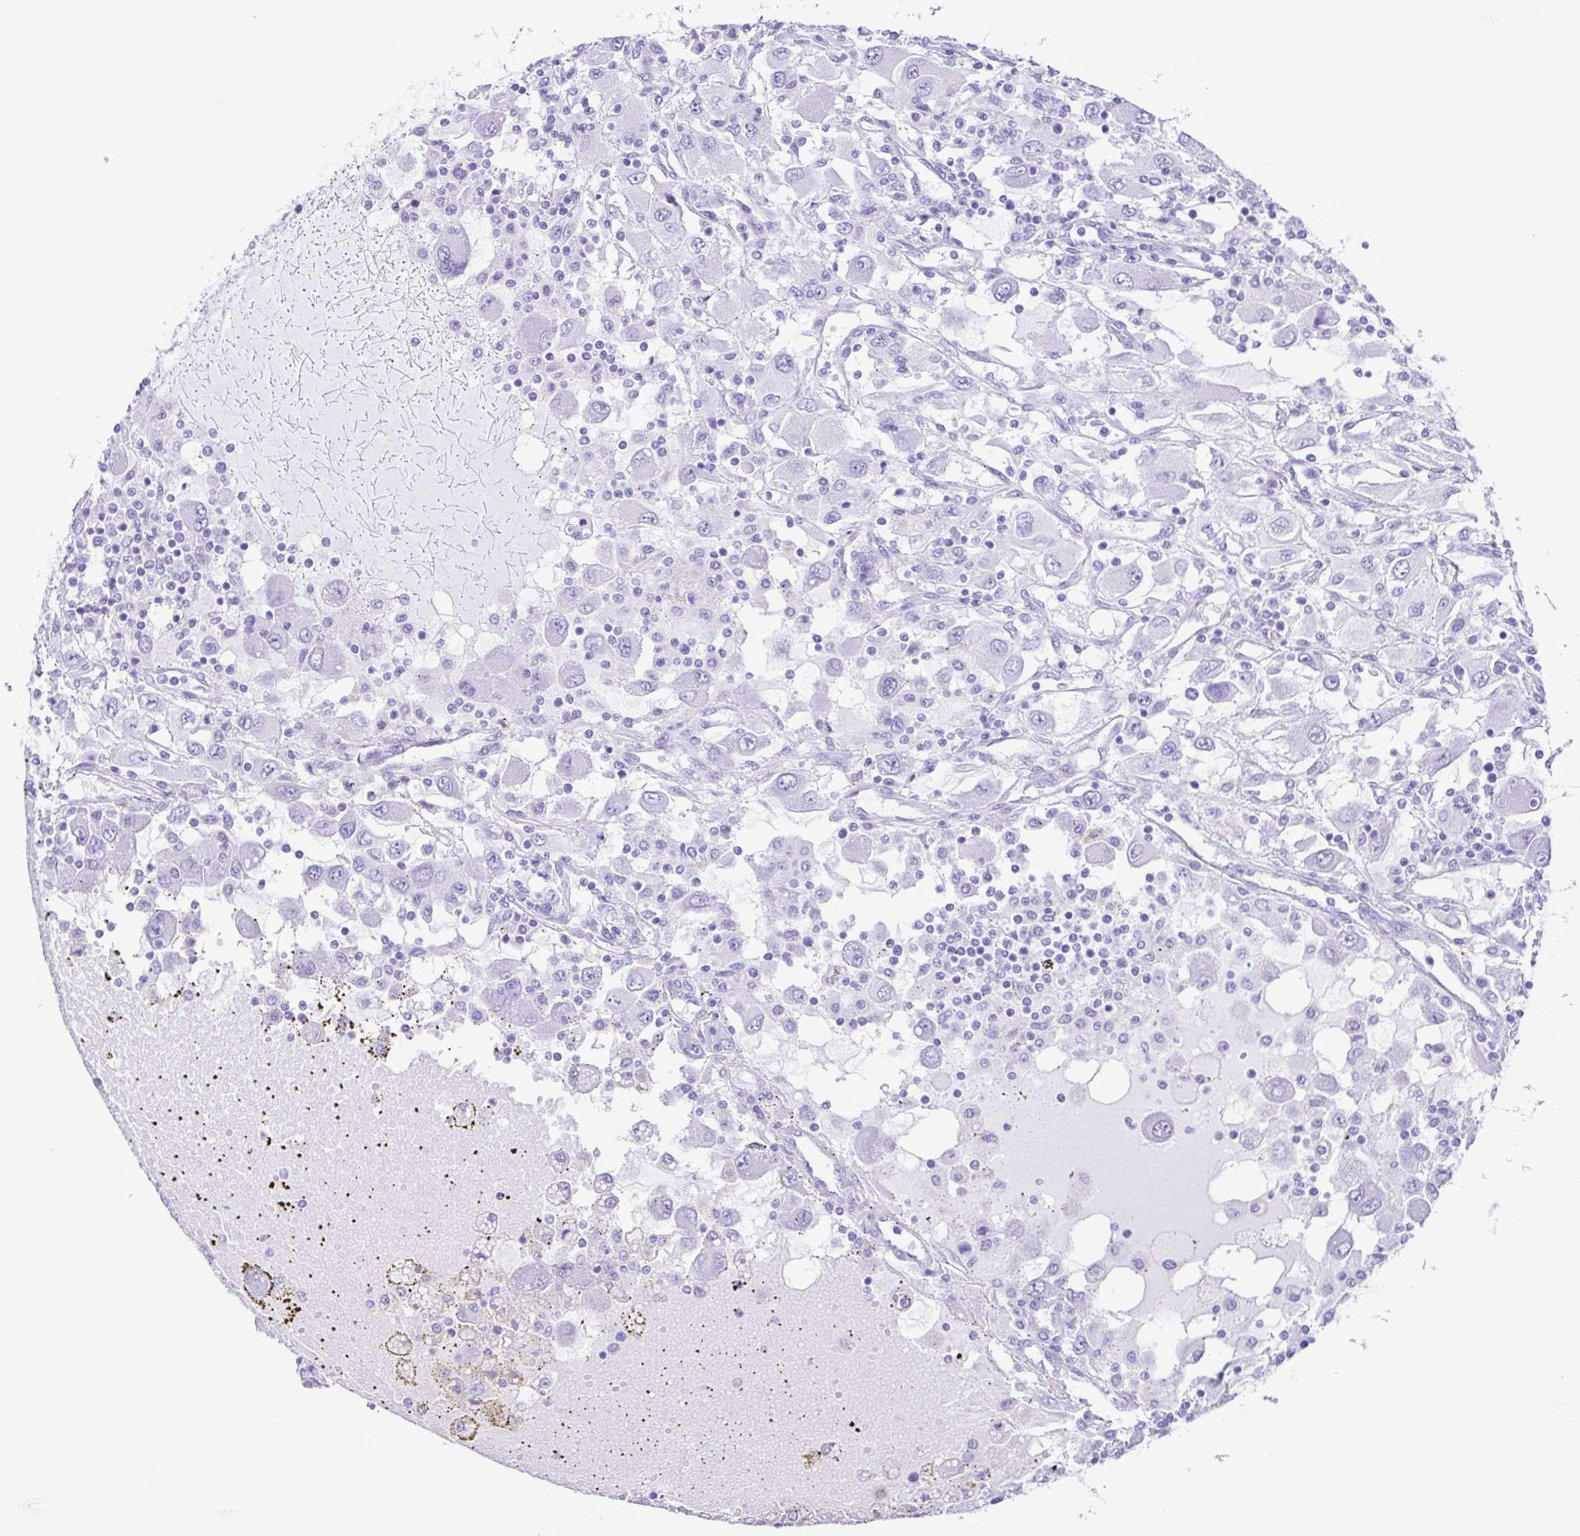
{"staining": {"intensity": "negative", "quantity": "none", "location": "none"}, "tissue": "renal cancer", "cell_type": "Tumor cells", "image_type": "cancer", "snomed": [{"axis": "morphology", "description": "Adenocarcinoma, NOS"}, {"axis": "topography", "description": "Kidney"}], "caption": "This is an IHC image of renal cancer. There is no staining in tumor cells.", "gene": "ERP27", "patient": {"sex": "female", "age": 67}}